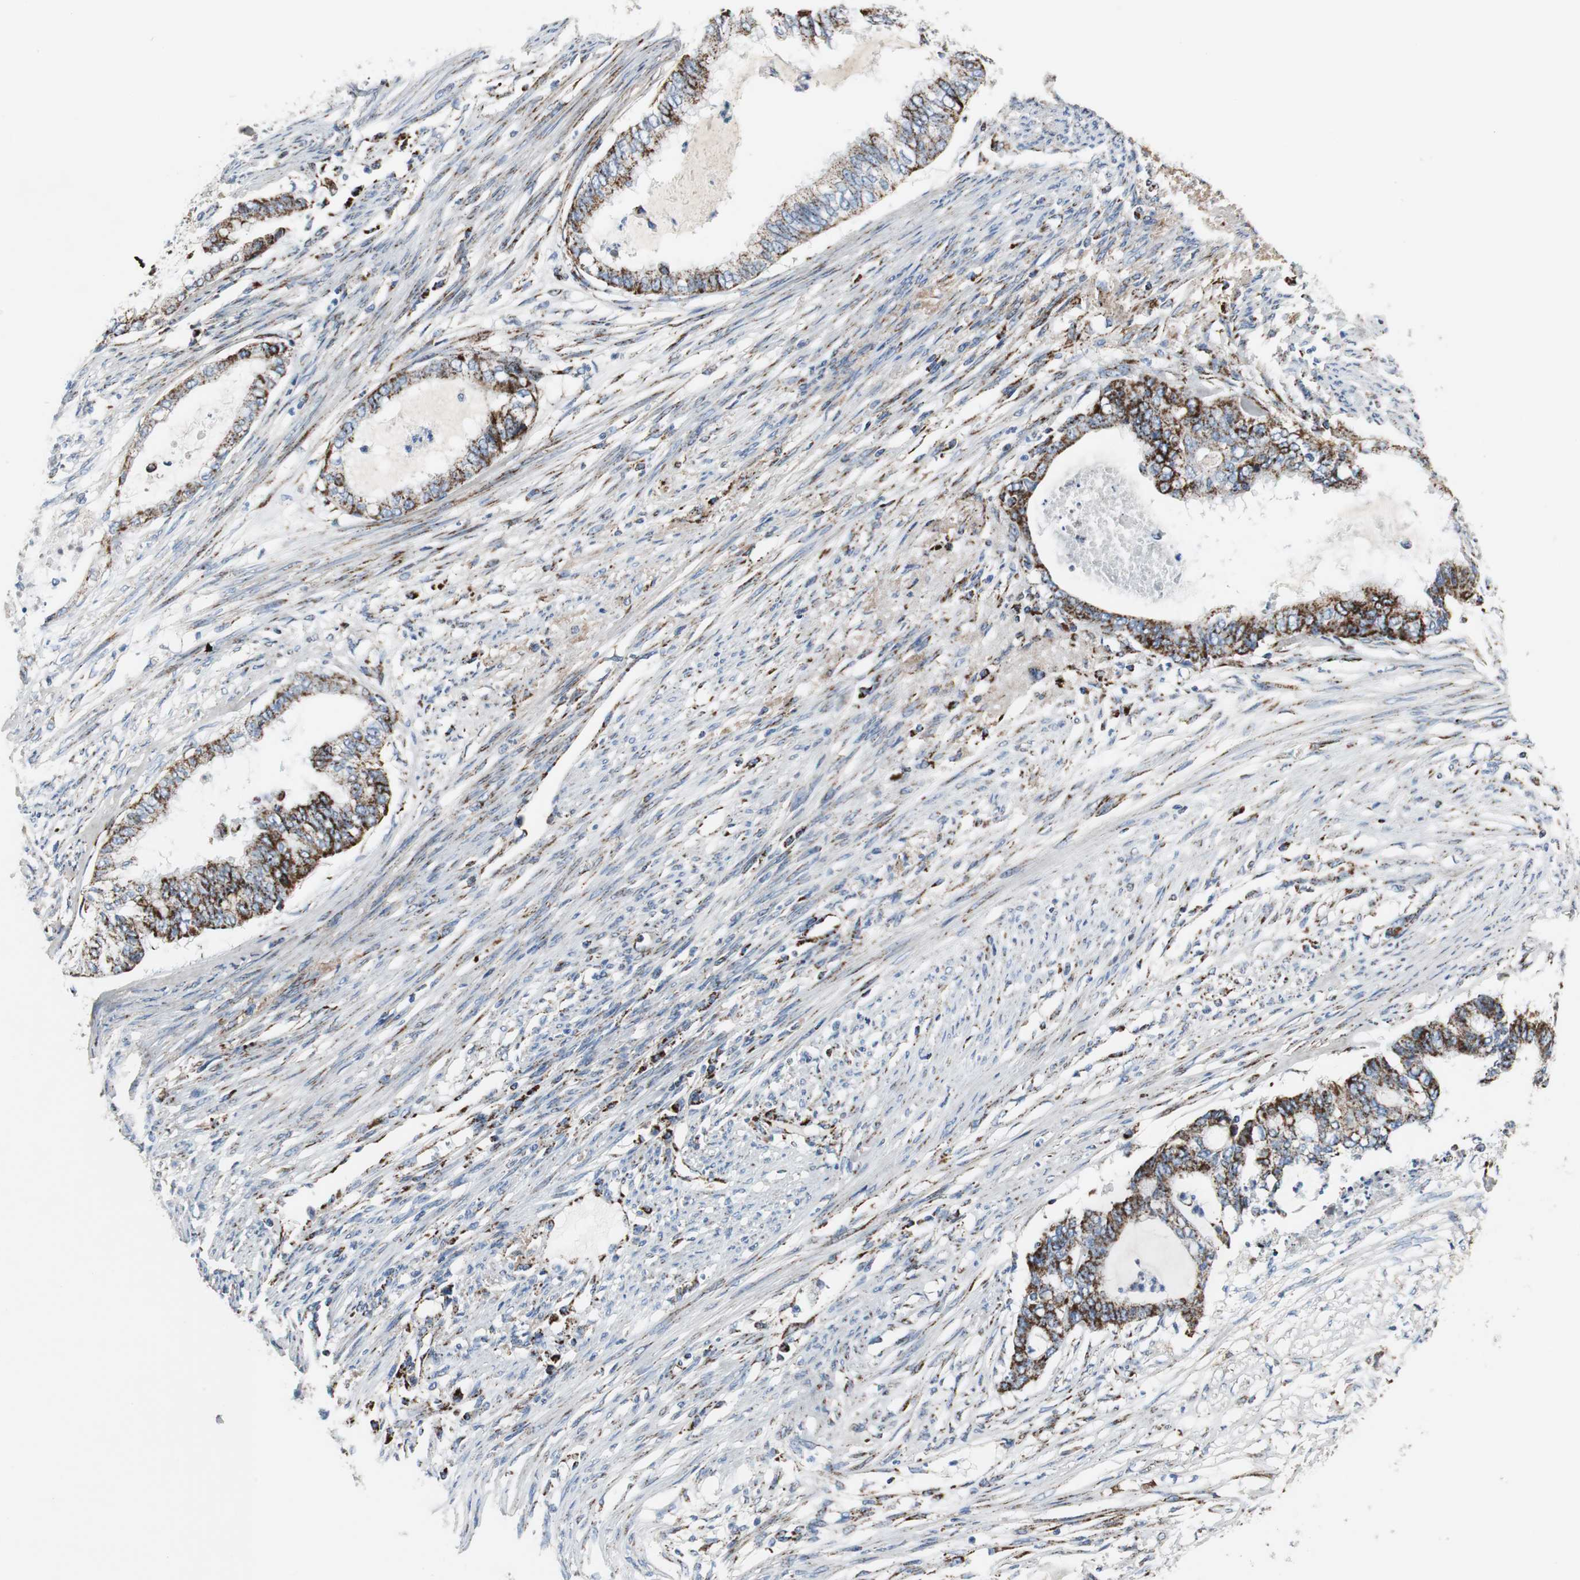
{"staining": {"intensity": "strong", "quantity": ">75%", "location": "cytoplasmic/membranous"}, "tissue": "endometrial cancer", "cell_type": "Tumor cells", "image_type": "cancer", "snomed": [{"axis": "morphology", "description": "Adenocarcinoma, NOS"}, {"axis": "topography", "description": "Endometrium"}], "caption": "Endometrial cancer stained for a protein (brown) displays strong cytoplasmic/membranous positive positivity in approximately >75% of tumor cells.", "gene": "C1QTNF7", "patient": {"sex": "female", "age": 79}}